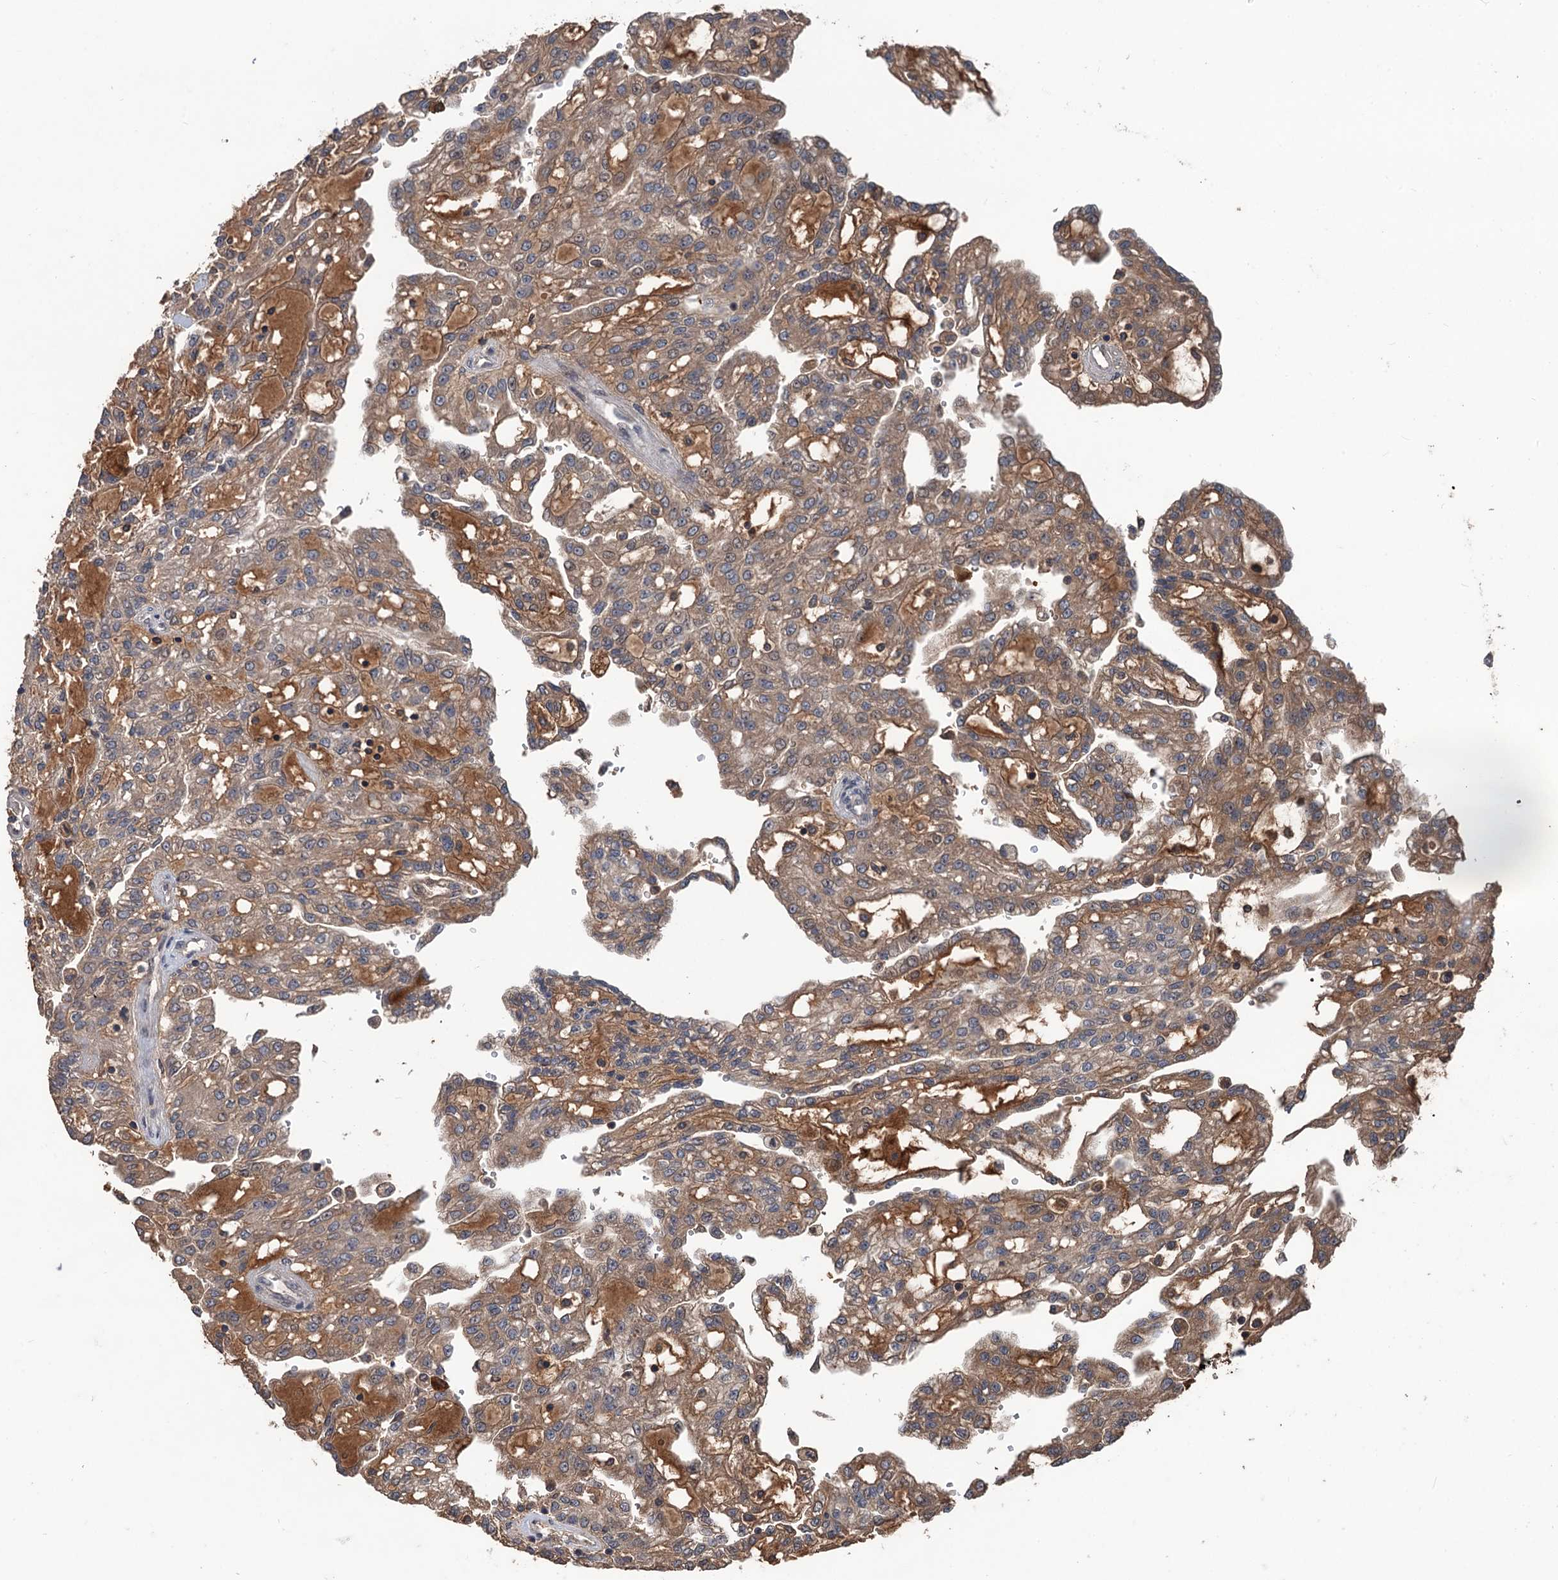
{"staining": {"intensity": "moderate", "quantity": "25%-75%", "location": "cytoplasmic/membranous"}, "tissue": "renal cancer", "cell_type": "Tumor cells", "image_type": "cancer", "snomed": [{"axis": "morphology", "description": "Adenocarcinoma, NOS"}, {"axis": "topography", "description": "Kidney"}], "caption": "Human renal cancer stained with a brown dye exhibits moderate cytoplasmic/membranous positive expression in about 25%-75% of tumor cells.", "gene": "ZNF438", "patient": {"sex": "male", "age": 63}}